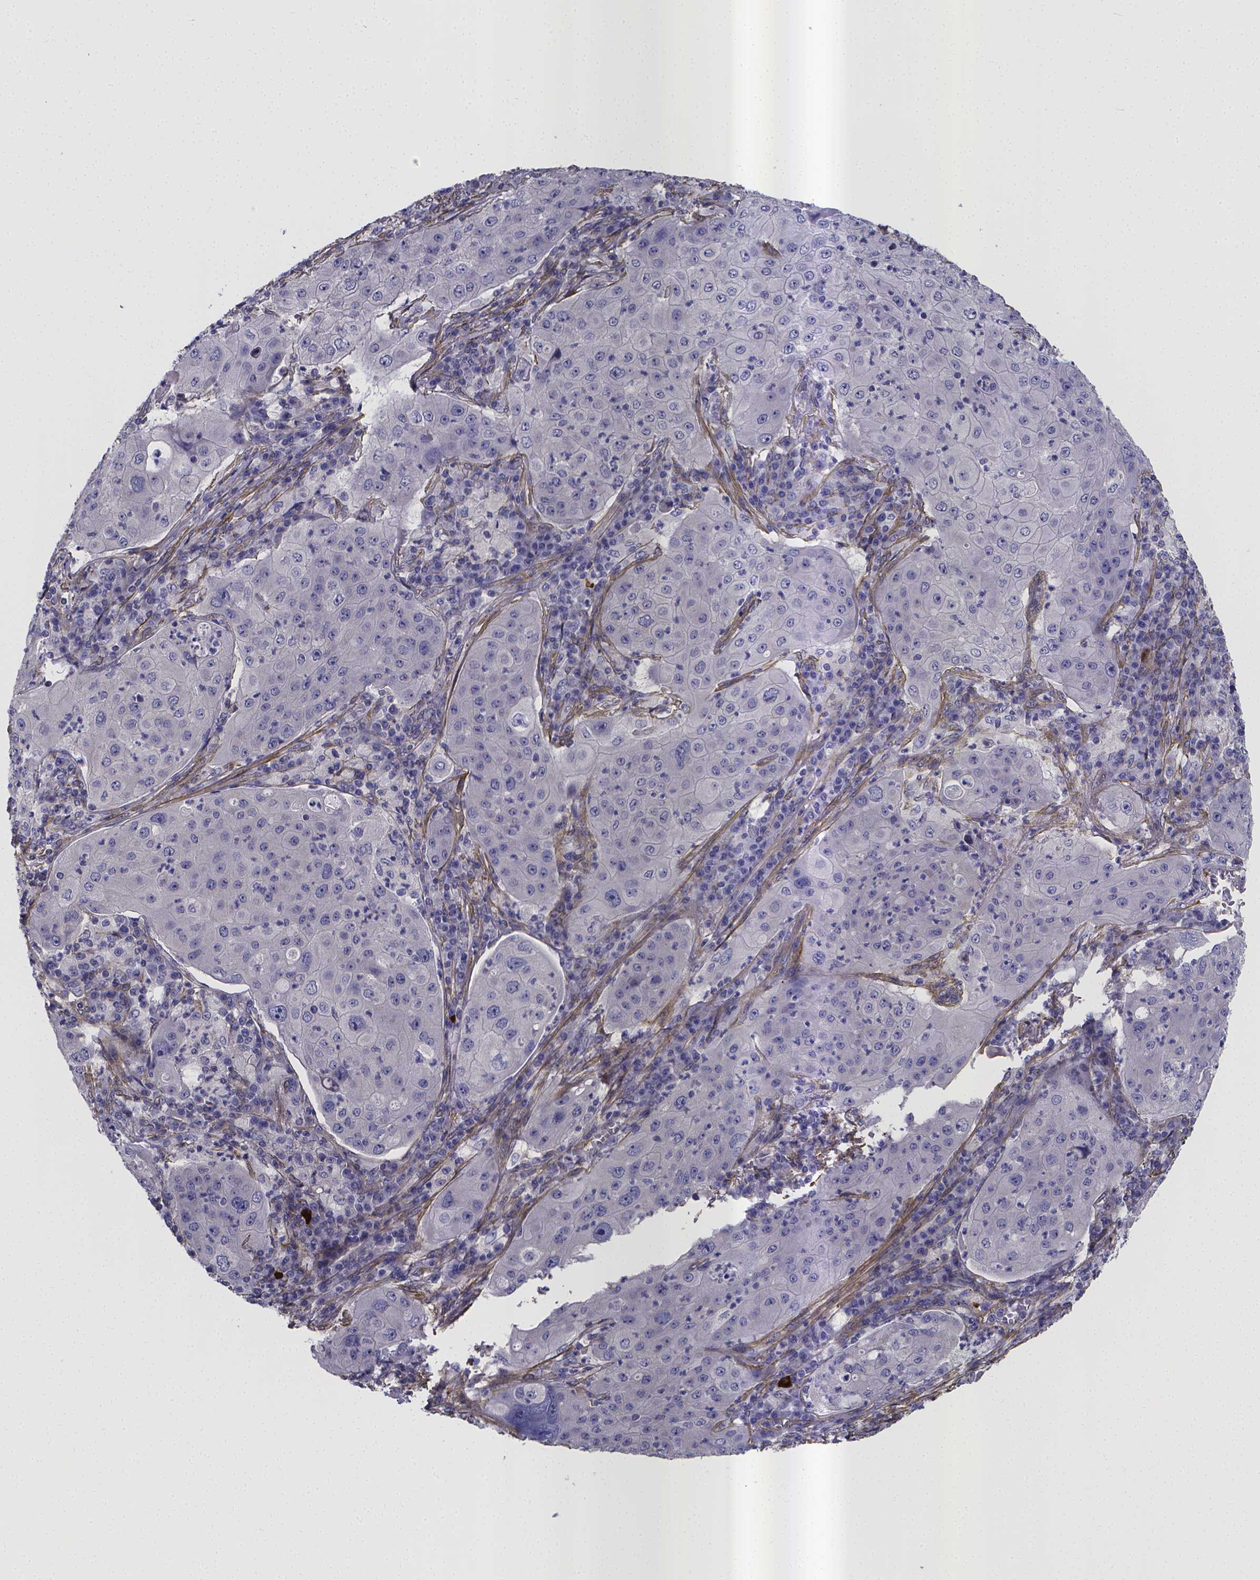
{"staining": {"intensity": "negative", "quantity": "none", "location": "none"}, "tissue": "lung cancer", "cell_type": "Tumor cells", "image_type": "cancer", "snomed": [{"axis": "morphology", "description": "Squamous cell carcinoma, NOS"}, {"axis": "topography", "description": "Lung"}], "caption": "Tumor cells show no significant protein positivity in squamous cell carcinoma (lung). (Brightfield microscopy of DAB immunohistochemistry (IHC) at high magnification).", "gene": "RERG", "patient": {"sex": "female", "age": 59}}